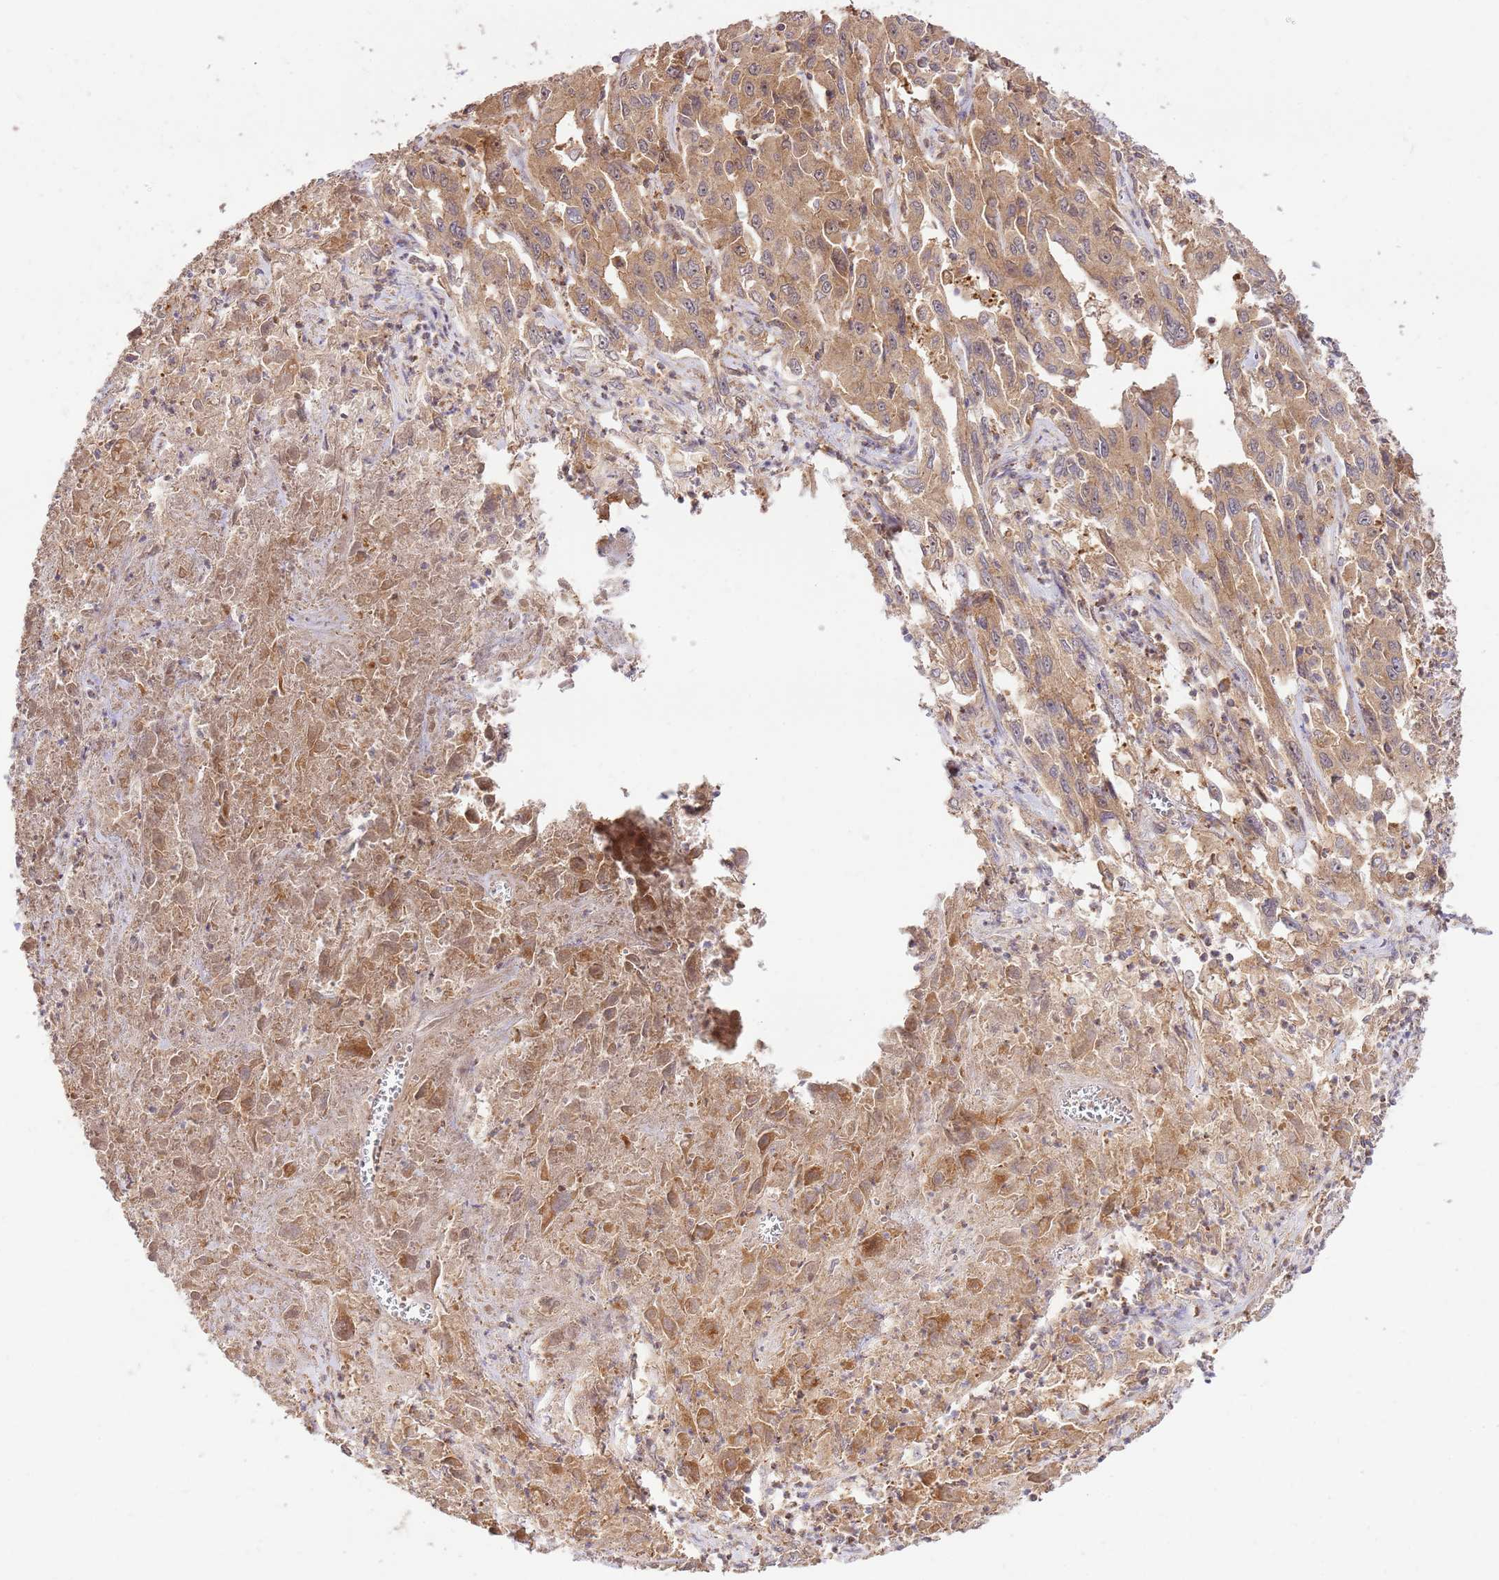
{"staining": {"intensity": "moderate", "quantity": ">75%", "location": "cytoplasmic/membranous,nuclear"}, "tissue": "liver cancer", "cell_type": "Tumor cells", "image_type": "cancer", "snomed": [{"axis": "morphology", "description": "Carcinoma, Hepatocellular, NOS"}, {"axis": "topography", "description": "Liver"}], "caption": "Brown immunohistochemical staining in liver cancer (hepatocellular carcinoma) shows moderate cytoplasmic/membranous and nuclear staining in approximately >75% of tumor cells.", "gene": "GAREM1", "patient": {"sex": "male", "age": 63}}